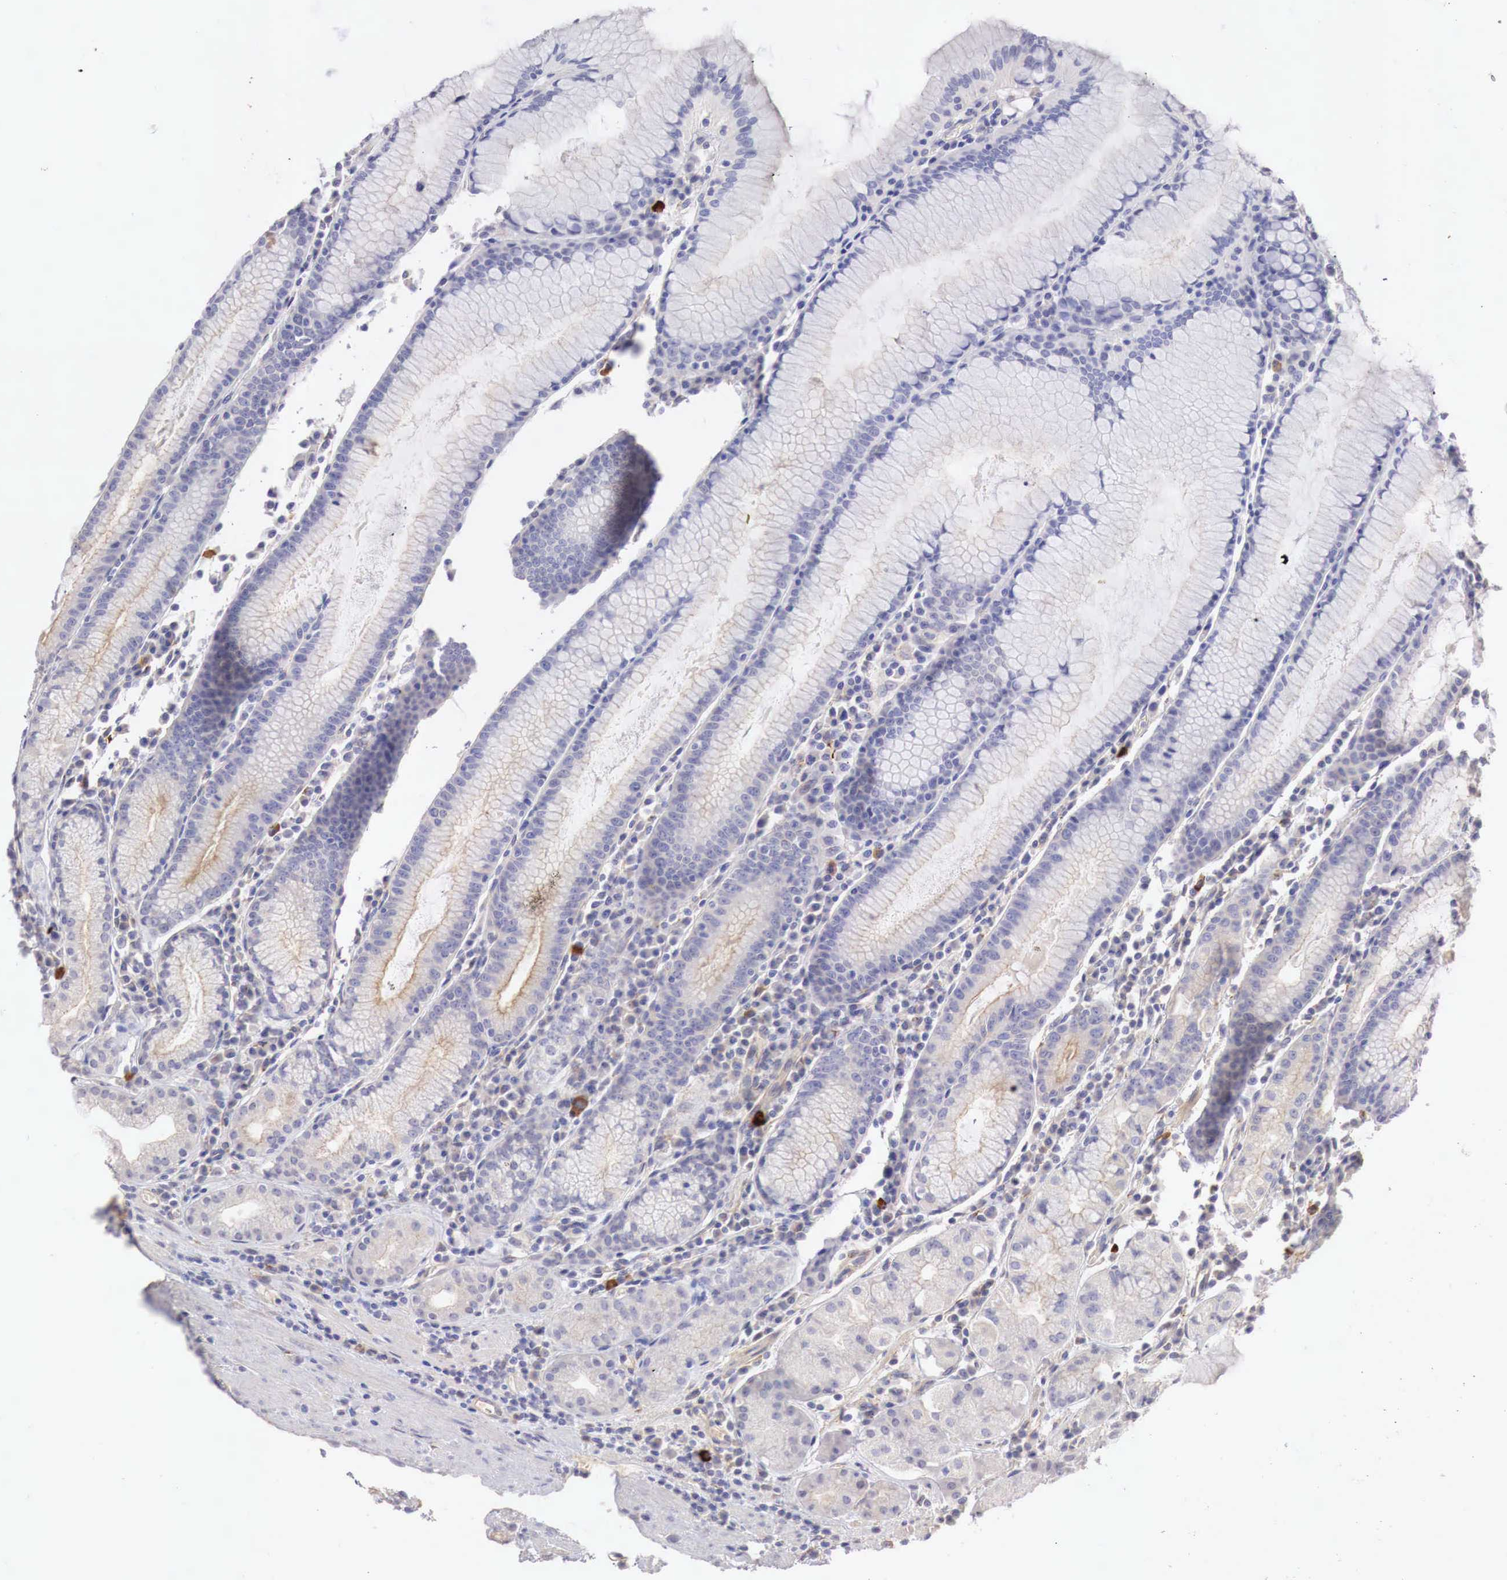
{"staining": {"intensity": "negative", "quantity": "none", "location": "none"}, "tissue": "stomach", "cell_type": "Glandular cells", "image_type": "normal", "snomed": [{"axis": "morphology", "description": "Normal tissue, NOS"}, {"axis": "topography", "description": "Stomach, lower"}], "caption": "The immunohistochemistry histopathology image has no significant expression in glandular cells of stomach.", "gene": "KLHDC7B", "patient": {"sex": "female", "age": 43}}